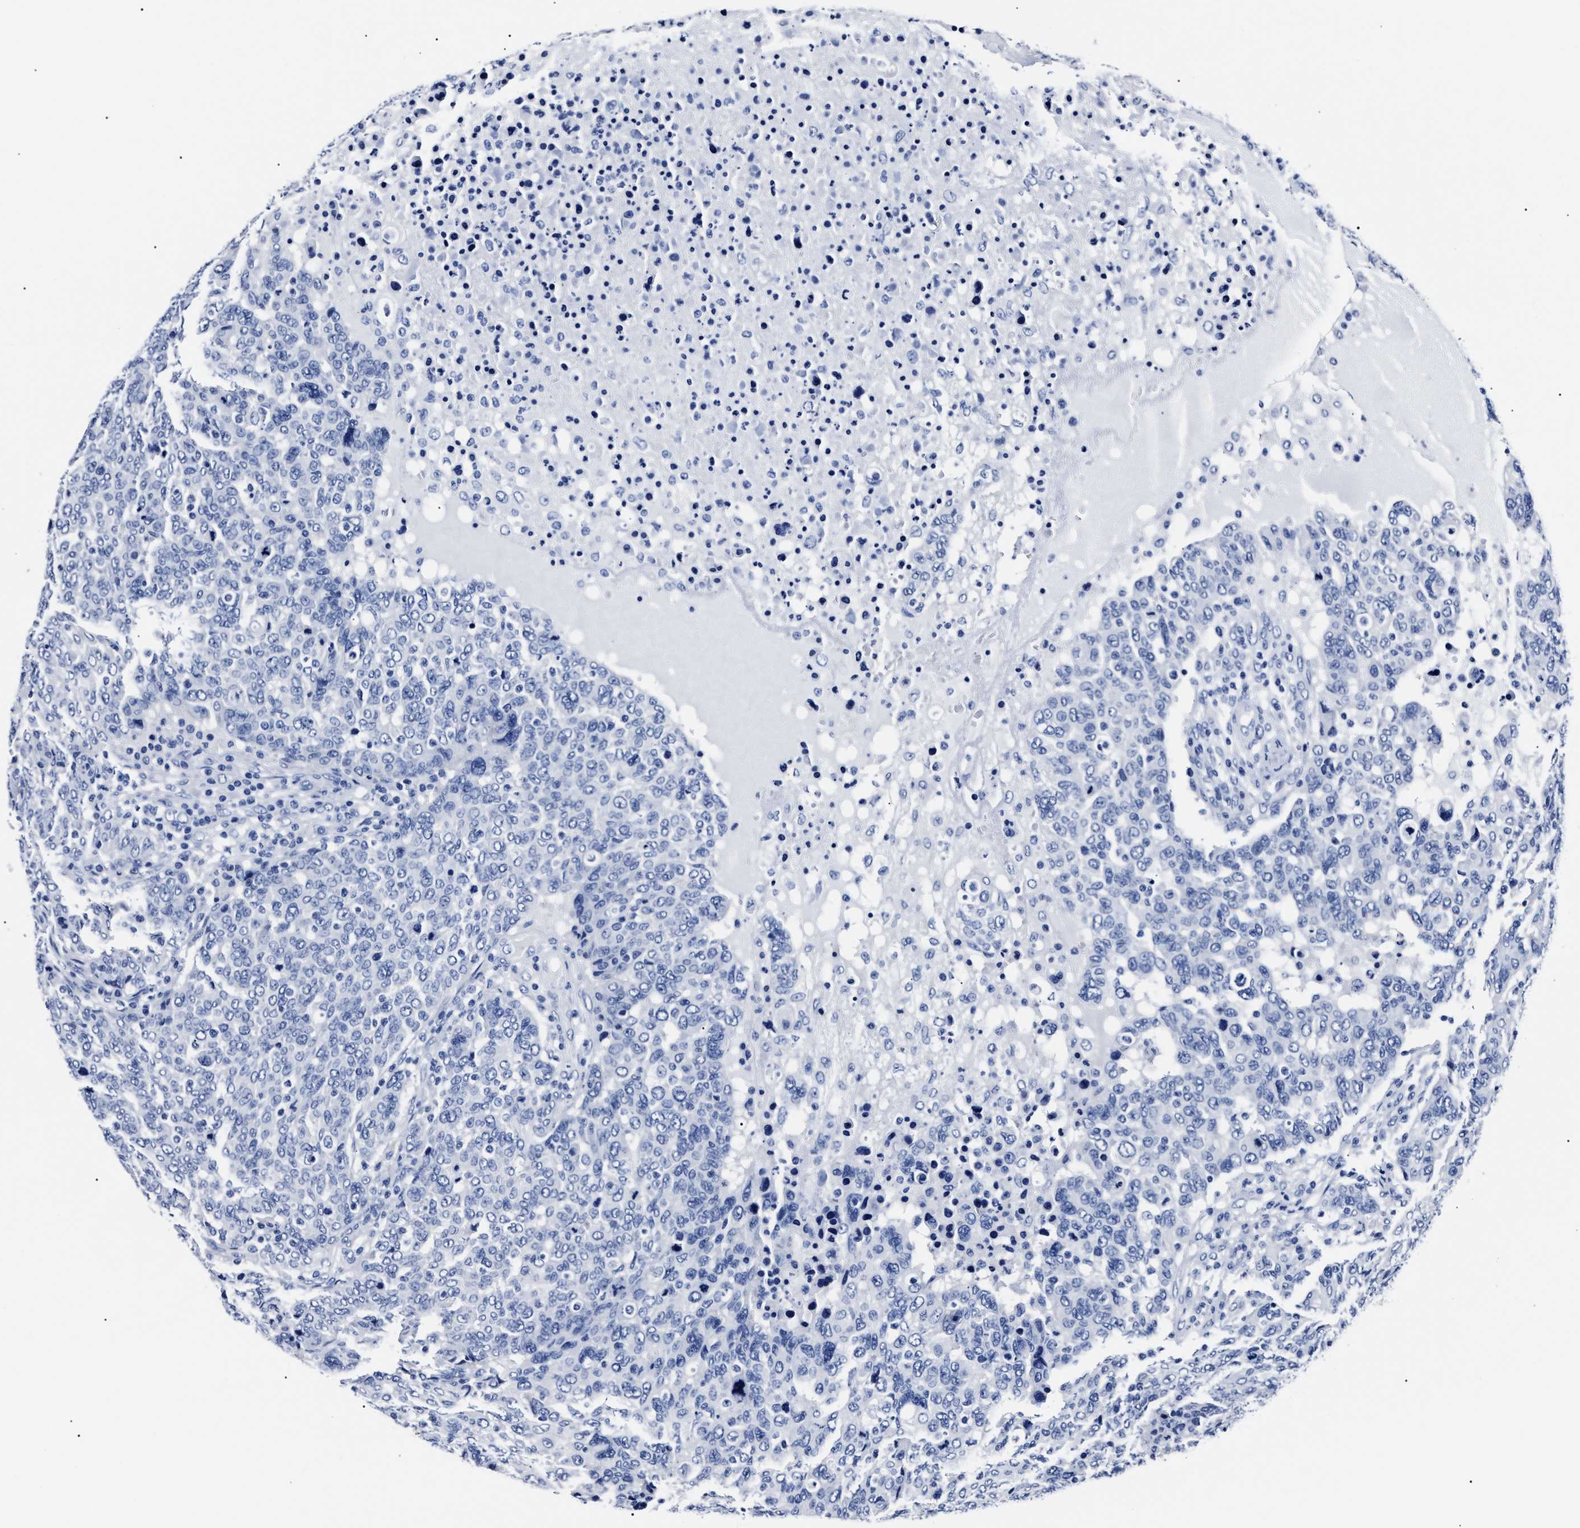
{"staining": {"intensity": "negative", "quantity": "none", "location": "none"}, "tissue": "breast cancer", "cell_type": "Tumor cells", "image_type": "cancer", "snomed": [{"axis": "morphology", "description": "Duct carcinoma"}, {"axis": "topography", "description": "Breast"}], "caption": "Tumor cells are negative for brown protein staining in breast cancer (invasive ductal carcinoma).", "gene": "ALPG", "patient": {"sex": "female", "age": 37}}